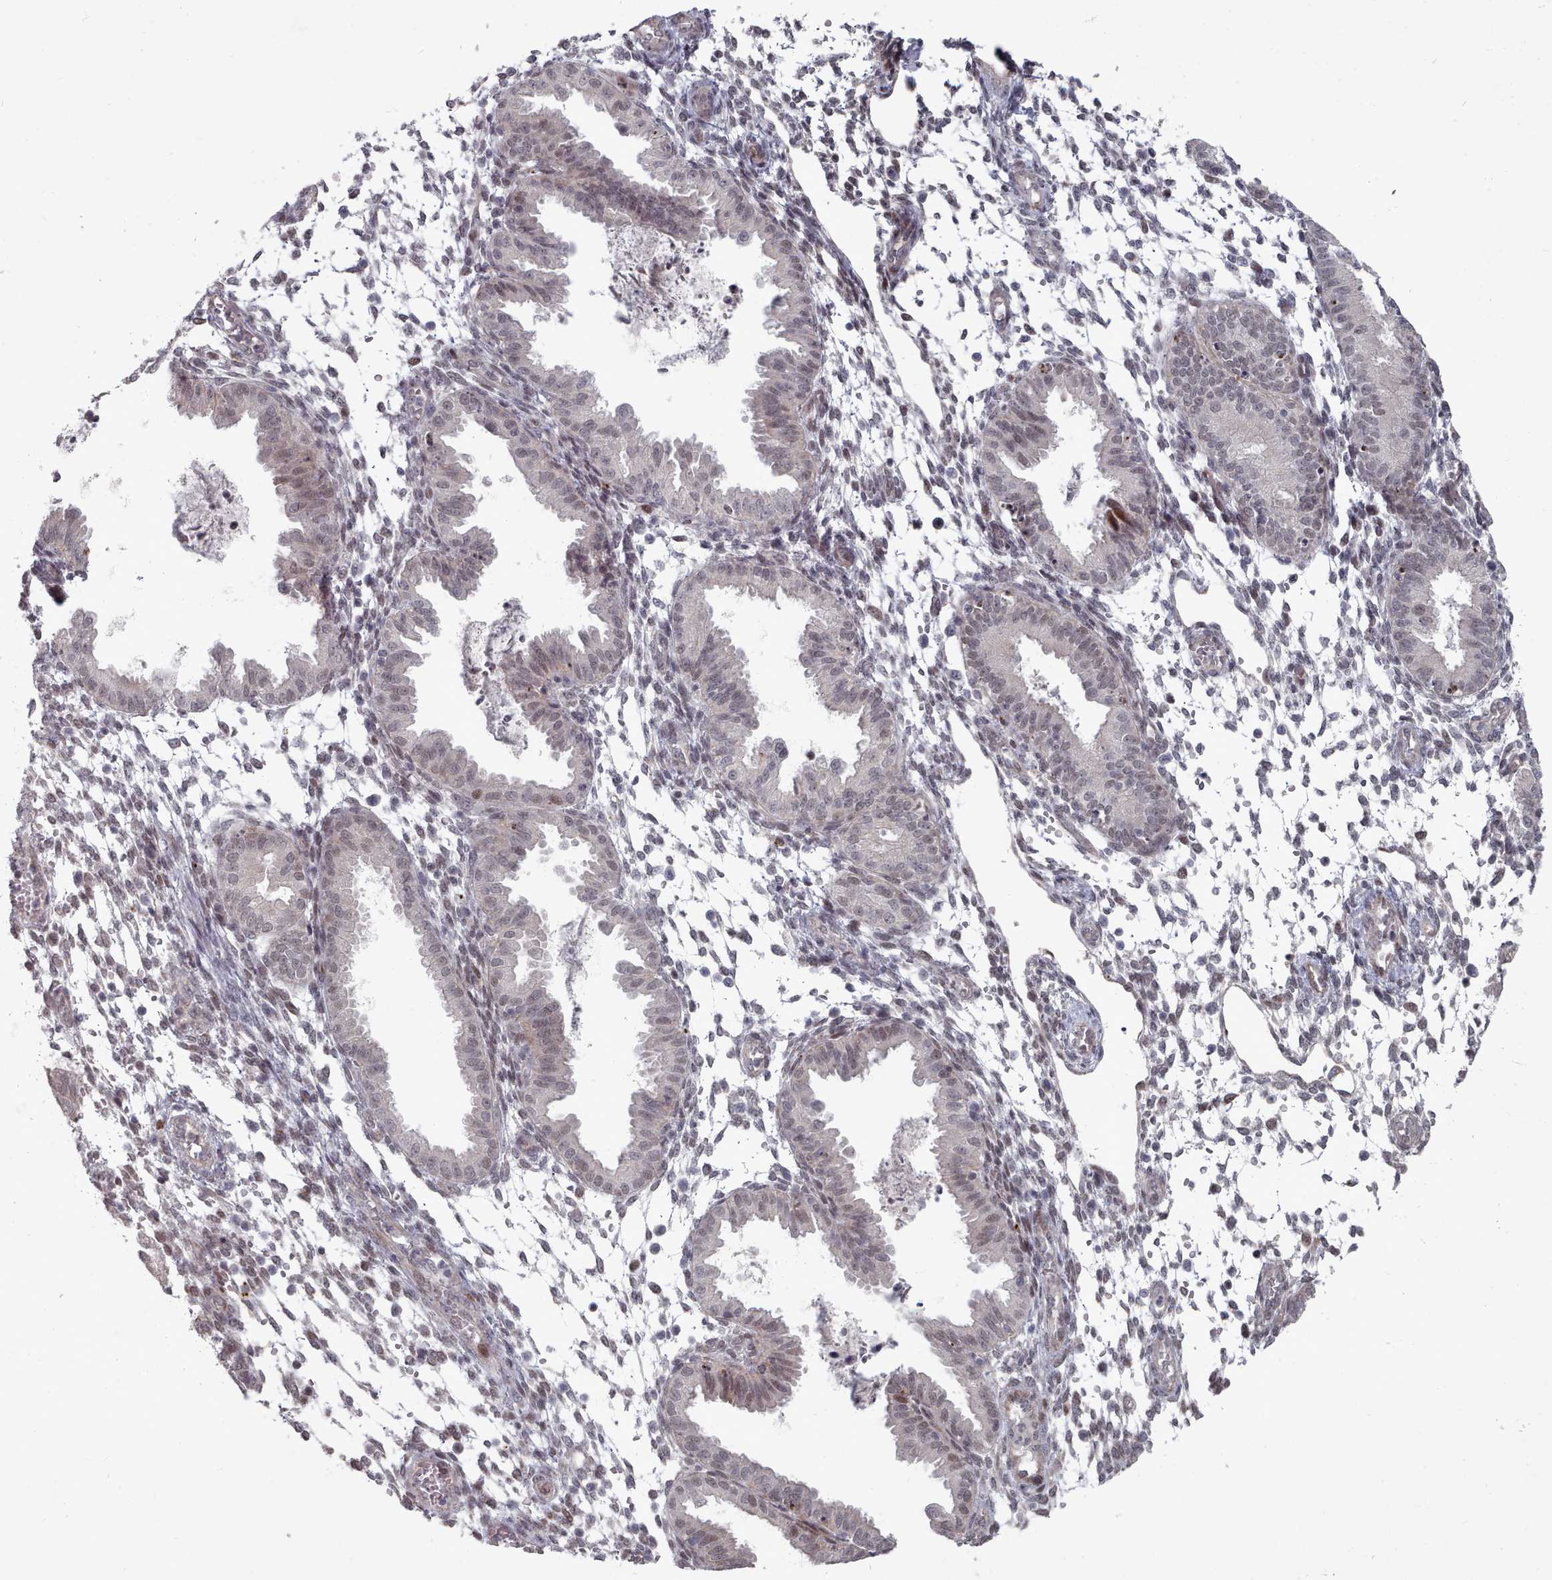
{"staining": {"intensity": "negative", "quantity": "none", "location": "none"}, "tissue": "endometrium", "cell_type": "Cells in endometrial stroma", "image_type": "normal", "snomed": [{"axis": "morphology", "description": "Normal tissue, NOS"}, {"axis": "topography", "description": "Endometrium"}], "caption": "This is an immunohistochemistry histopathology image of unremarkable human endometrium. There is no positivity in cells in endometrial stroma.", "gene": "CPSF4", "patient": {"sex": "female", "age": 33}}